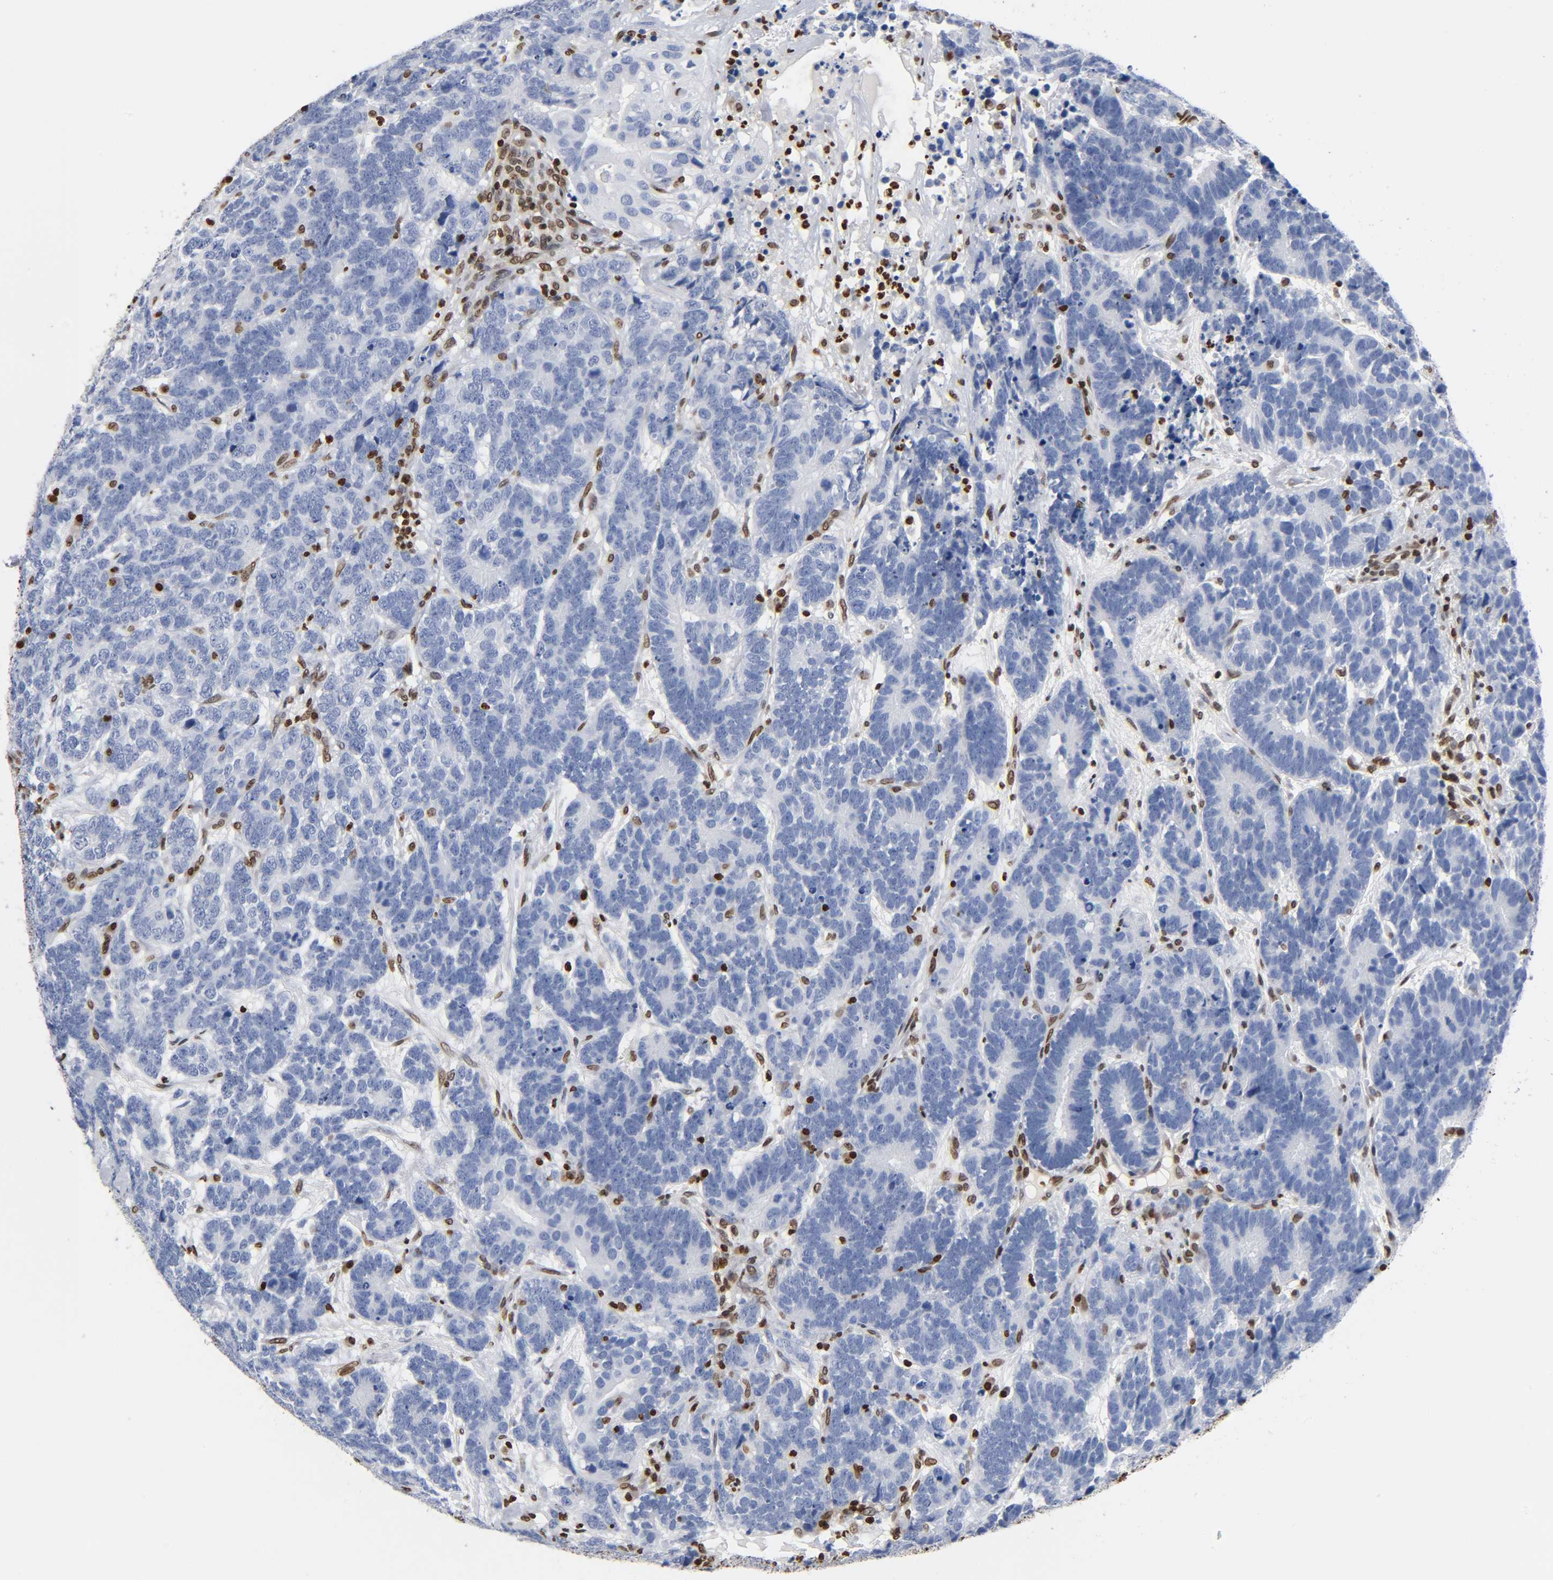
{"staining": {"intensity": "negative", "quantity": "none", "location": "none"}, "tissue": "testis cancer", "cell_type": "Tumor cells", "image_type": "cancer", "snomed": [{"axis": "morphology", "description": "Carcinoma, Embryonal, NOS"}, {"axis": "topography", "description": "Testis"}], "caption": "DAB immunohistochemical staining of human embryonal carcinoma (testis) shows no significant positivity in tumor cells.", "gene": "HOXA6", "patient": {"sex": "male", "age": 26}}